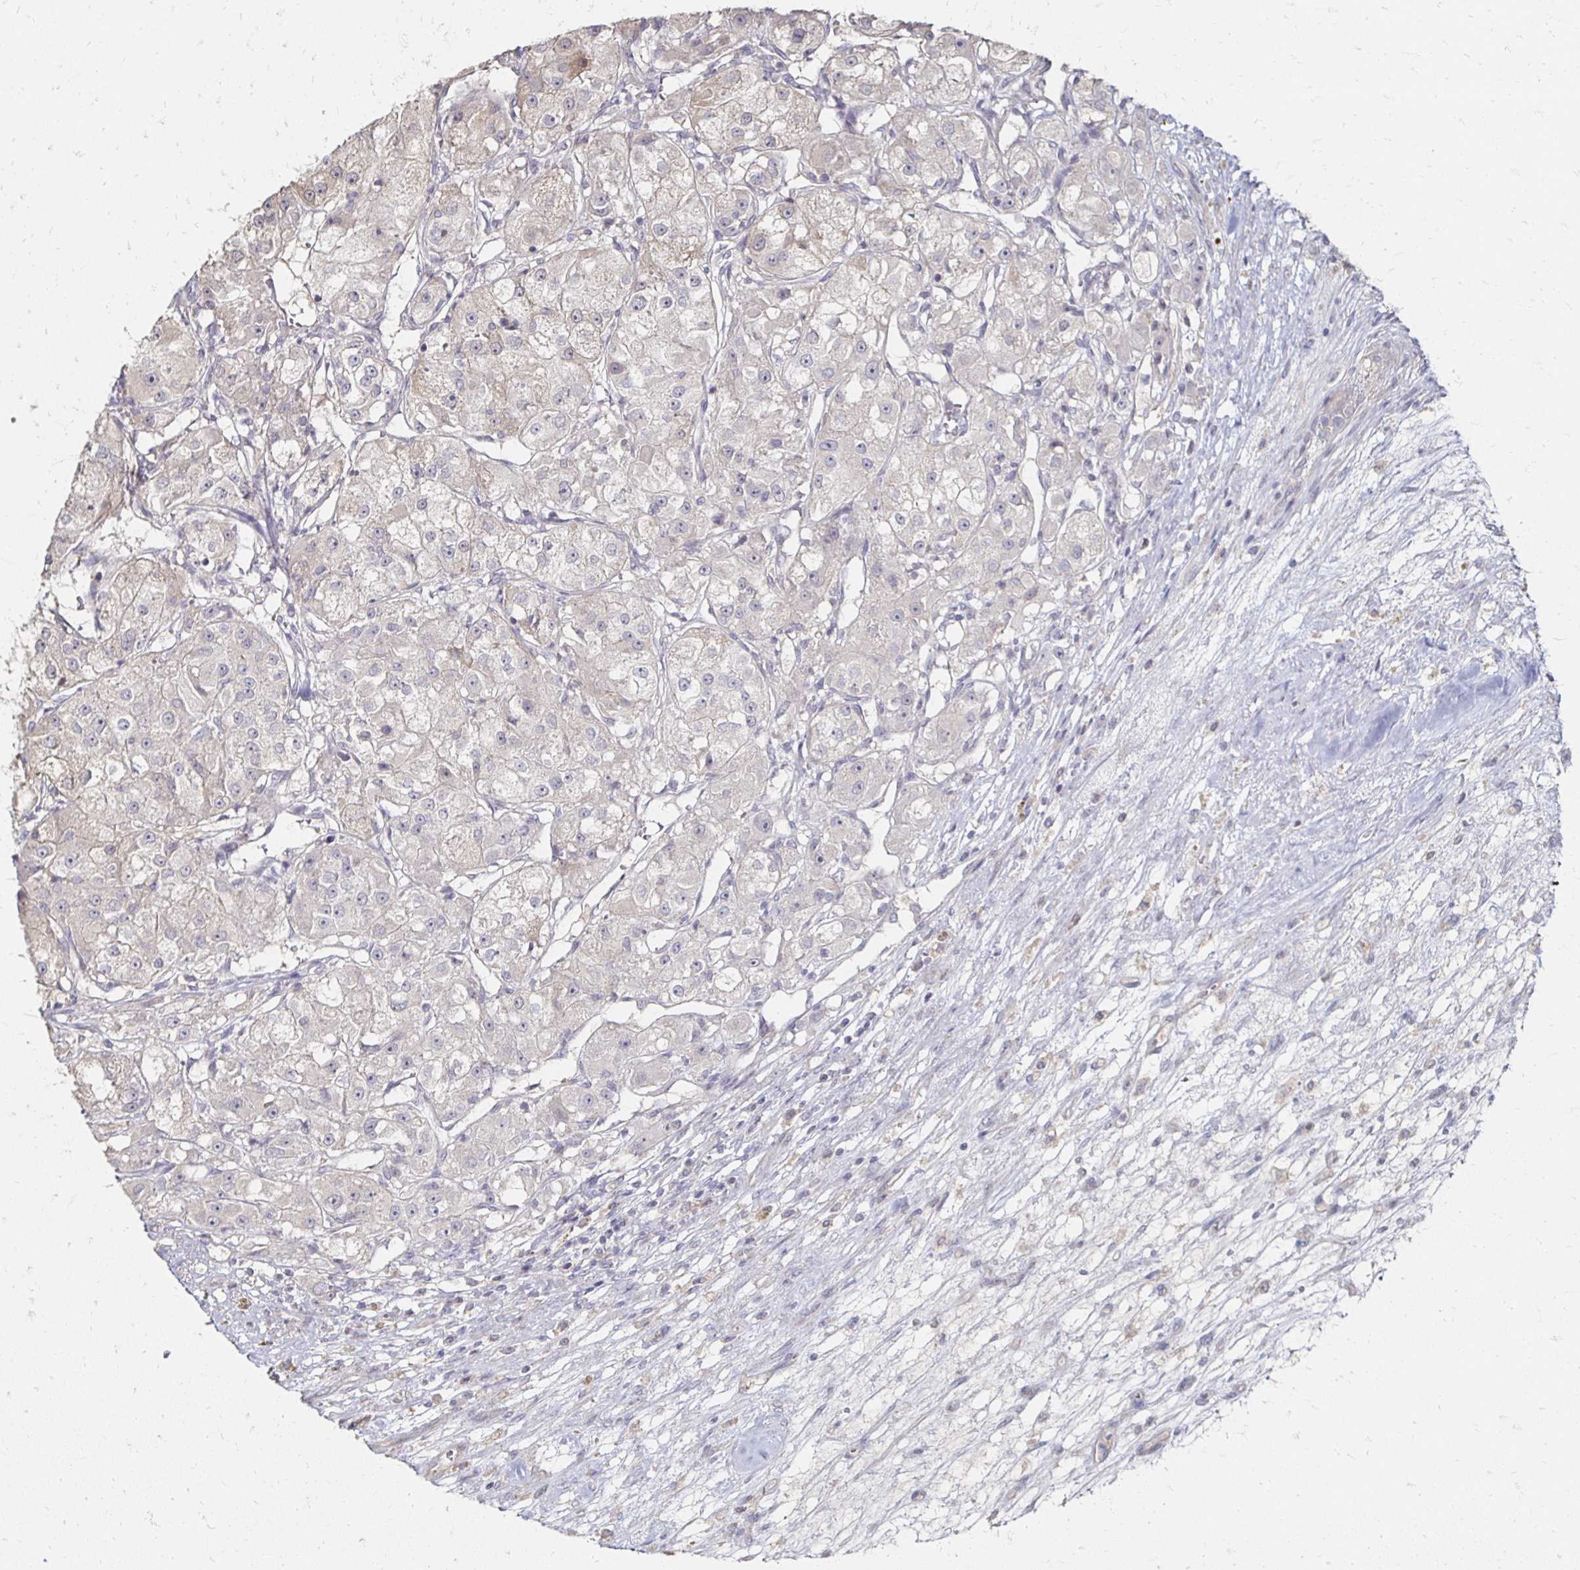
{"staining": {"intensity": "negative", "quantity": "none", "location": "none"}, "tissue": "renal cancer", "cell_type": "Tumor cells", "image_type": "cancer", "snomed": [{"axis": "morphology", "description": "Adenocarcinoma, NOS"}, {"axis": "topography", "description": "Kidney"}], "caption": "DAB (3,3'-diaminobenzidine) immunohistochemical staining of renal adenocarcinoma reveals no significant expression in tumor cells.", "gene": "ZNF727", "patient": {"sex": "female", "age": 63}}